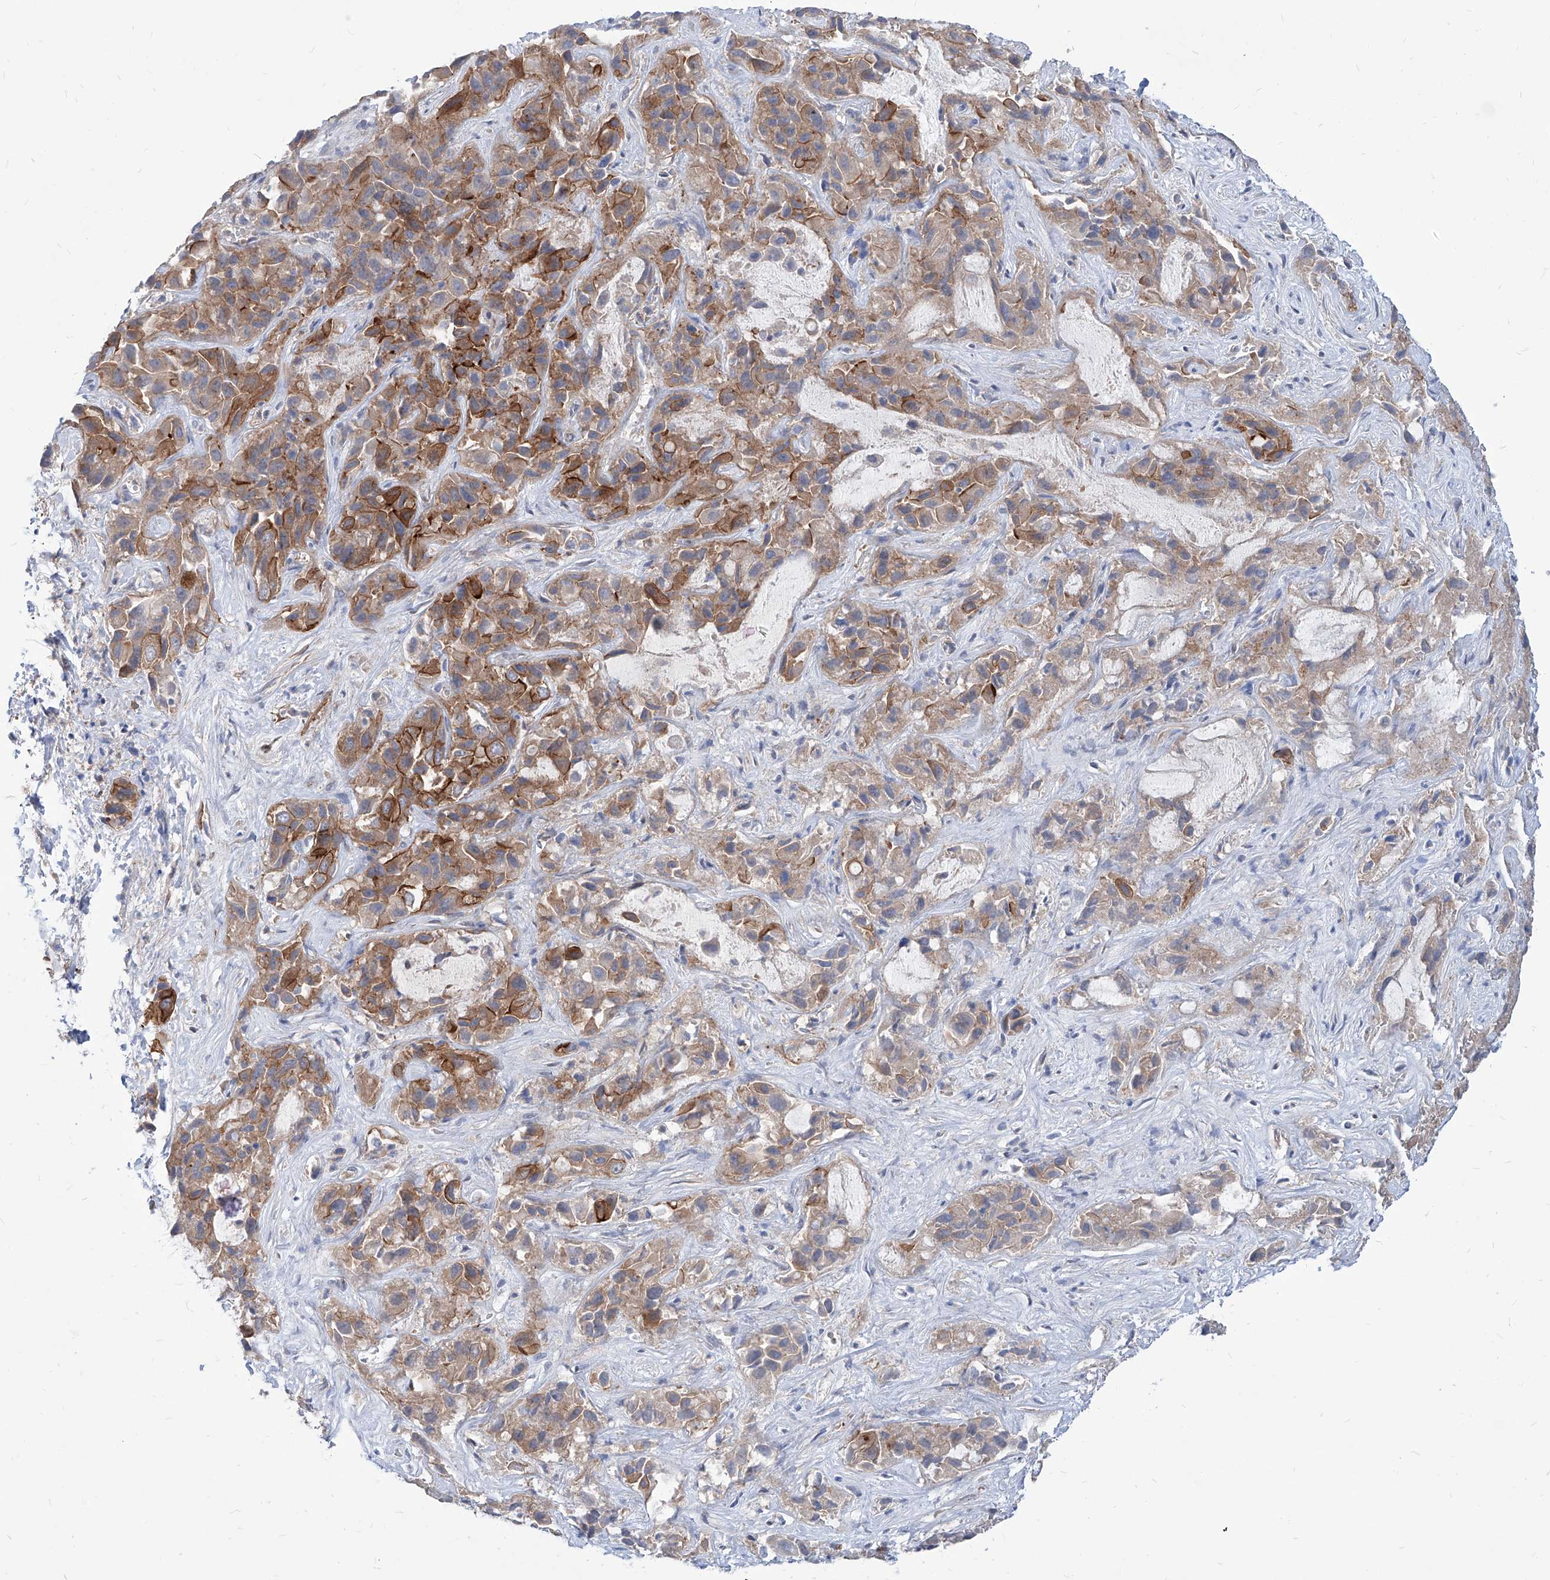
{"staining": {"intensity": "moderate", "quantity": ">75%", "location": "cytoplasmic/membranous"}, "tissue": "liver cancer", "cell_type": "Tumor cells", "image_type": "cancer", "snomed": [{"axis": "morphology", "description": "Cholangiocarcinoma"}, {"axis": "topography", "description": "Liver"}], "caption": "Immunohistochemistry of liver cholangiocarcinoma shows medium levels of moderate cytoplasmic/membranous positivity in about >75% of tumor cells. The staining was performed using DAB to visualize the protein expression in brown, while the nuclei were stained in blue with hematoxylin (Magnification: 20x).", "gene": "AKAP10", "patient": {"sex": "female", "age": 52}}